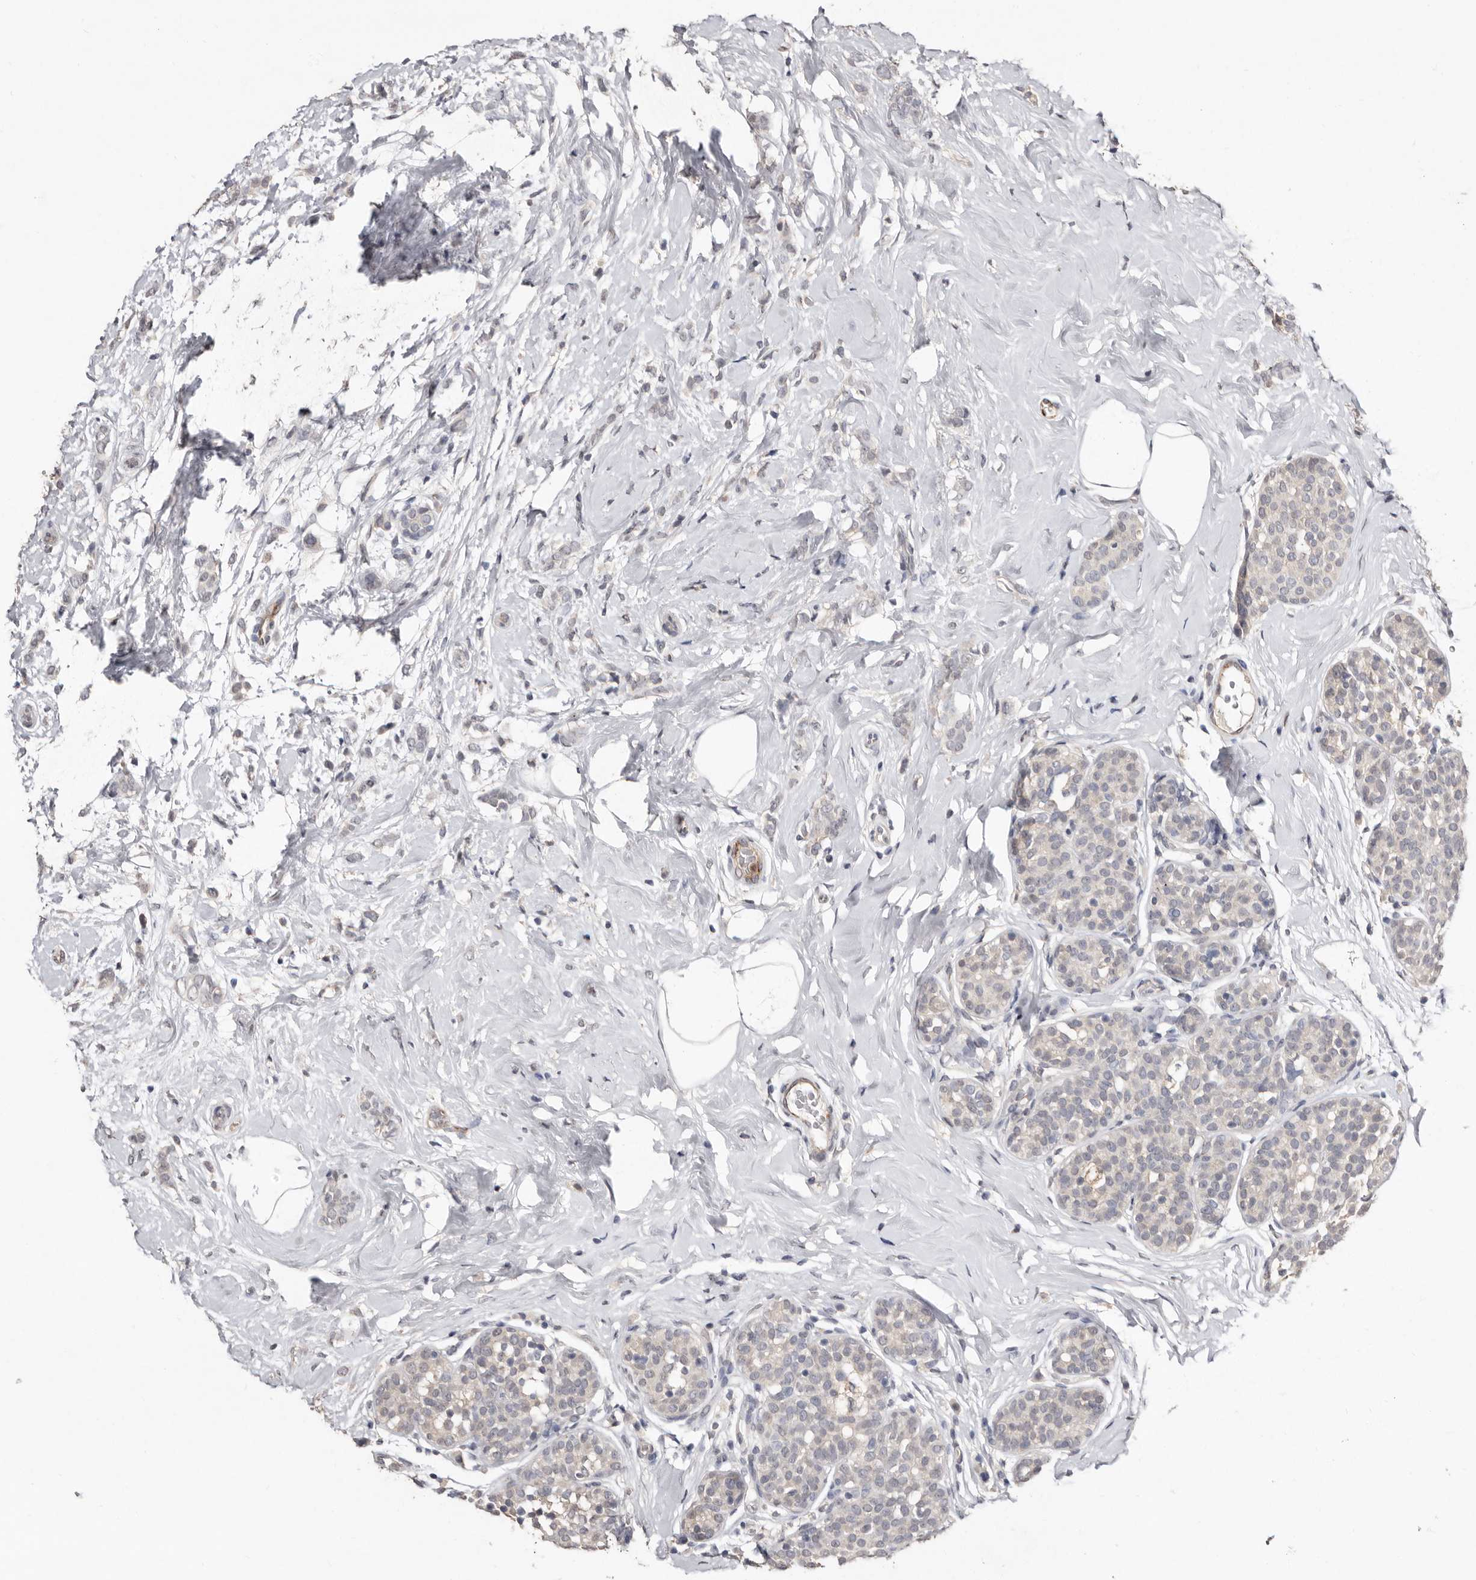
{"staining": {"intensity": "negative", "quantity": "none", "location": "none"}, "tissue": "breast cancer", "cell_type": "Tumor cells", "image_type": "cancer", "snomed": [{"axis": "morphology", "description": "Lobular carcinoma, in situ"}, {"axis": "morphology", "description": "Lobular carcinoma"}, {"axis": "topography", "description": "Breast"}], "caption": "Immunohistochemistry (IHC) micrograph of neoplastic tissue: human breast cancer (lobular carcinoma in situ) stained with DAB shows no significant protein staining in tumor cells. The staining was performed using DAB to visualize the protein expression in brown, while the nuclei were stained in blue with hematoxylin (Magnification: 20x).", "gene": "SULT1E1", "patient": {"sex": "female", "age": 41}}